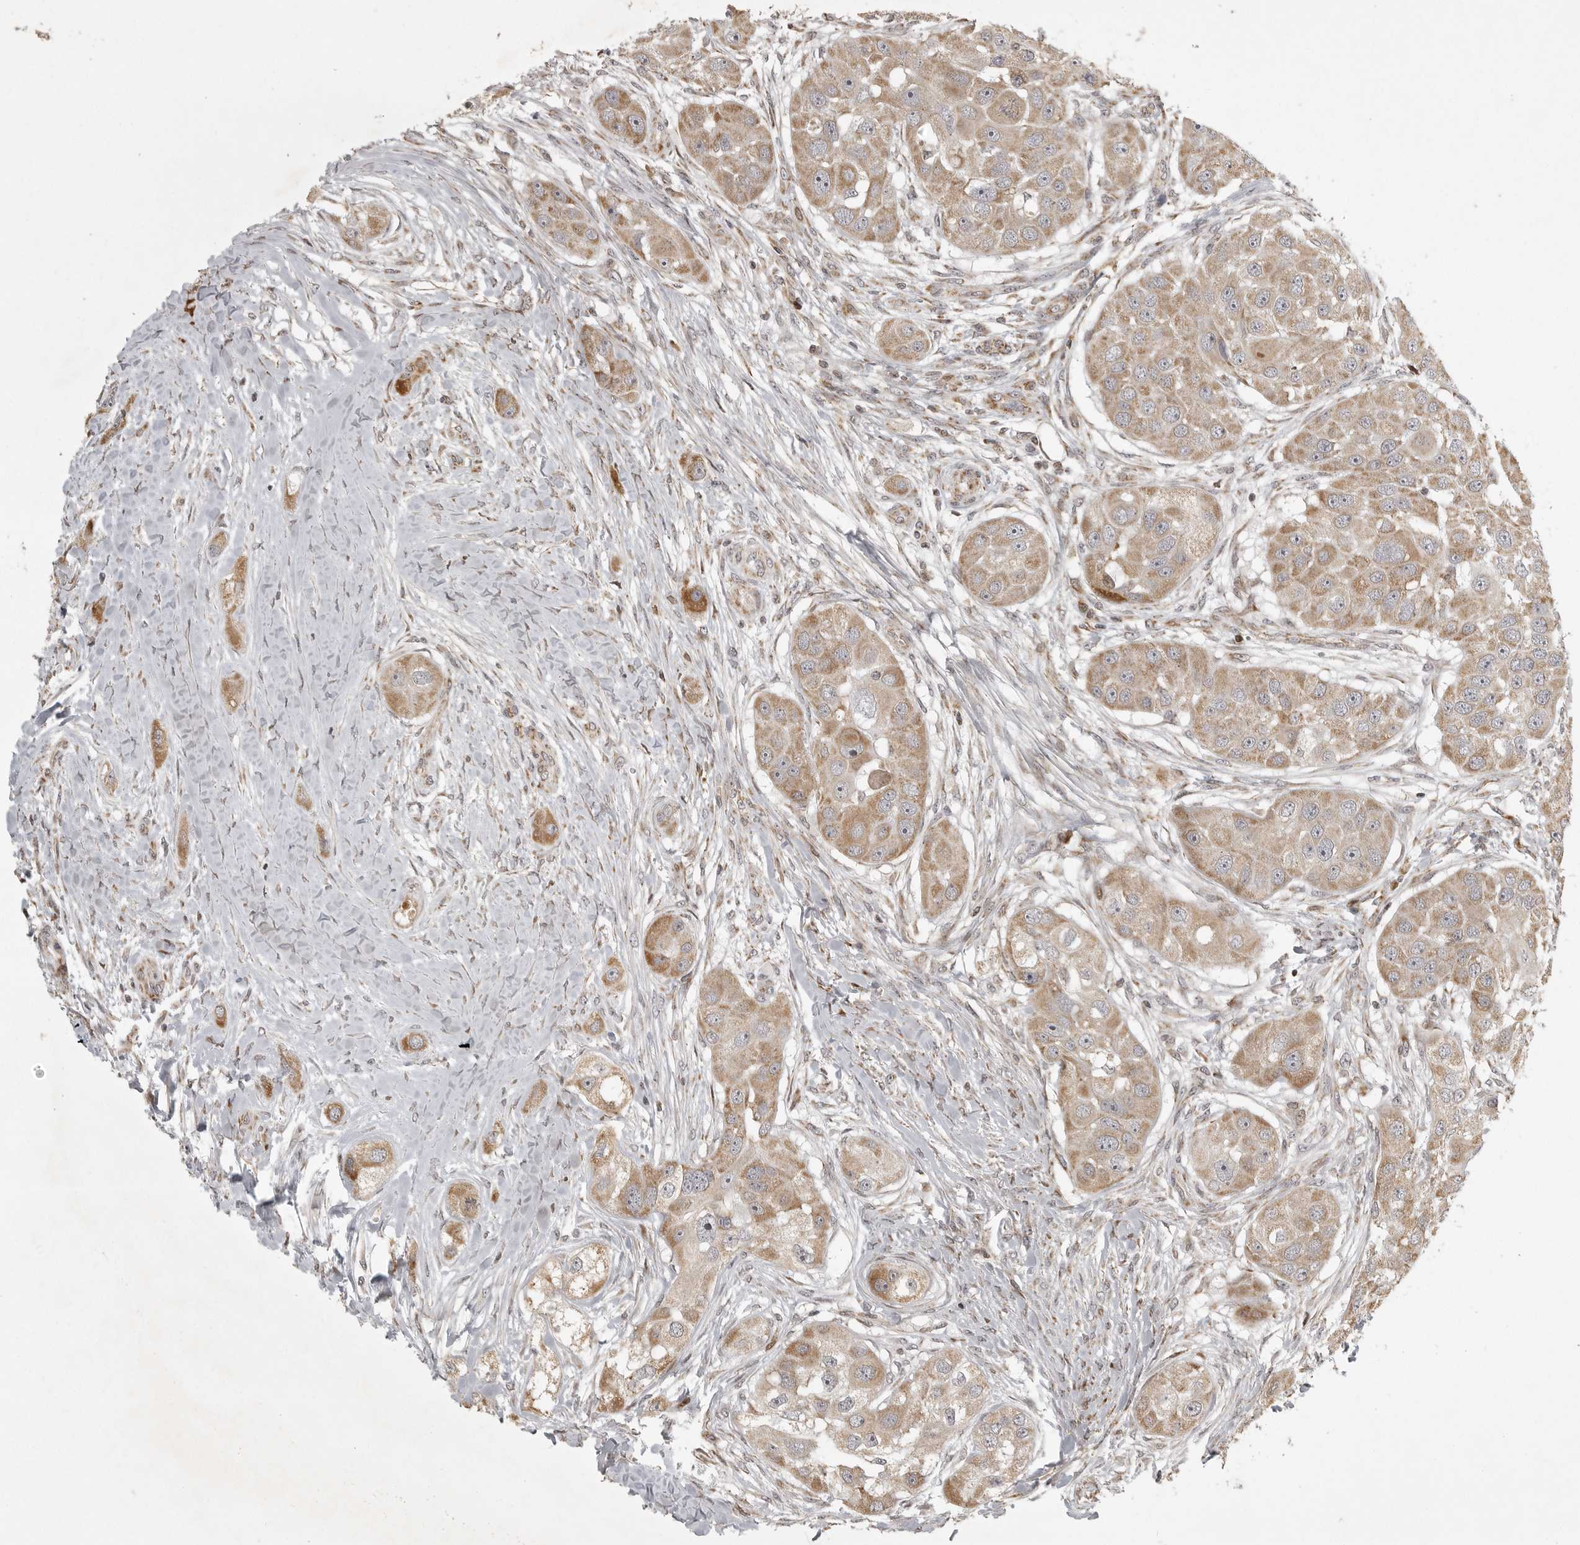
{"staining": {"intensity": "weak", "quantity": ">75%", "location": "cytoplasmic/membranous"}, "tissue": "head and neck cancer", "cell_type": "Tumor cells", "image_type": "cancer", "snomed": [{"axis": "morphology", "description": "Normal tissue, NOS"}, {"axis": "morphology", "description": "Squamous cell carcinoma, NOS"}, {"axis": "topography", "description": "Skeletal muscle"}, {"axis": "topography", "description": "Head-Neck"}], "caption": "Immunohistochemistry histopathology image of neoplastic tissue: head and neck cancer (squamous cell carcinoma) stained using immunohistochemistry (IHC) displays low levels of weak protein expression localized specifically in the cytoplasmic/membranous of tumor cells, appearing as a cytoplasmic/membranous brown color.", "gene": "NARS2", "patient": {"sex": "male", "age": 51}}